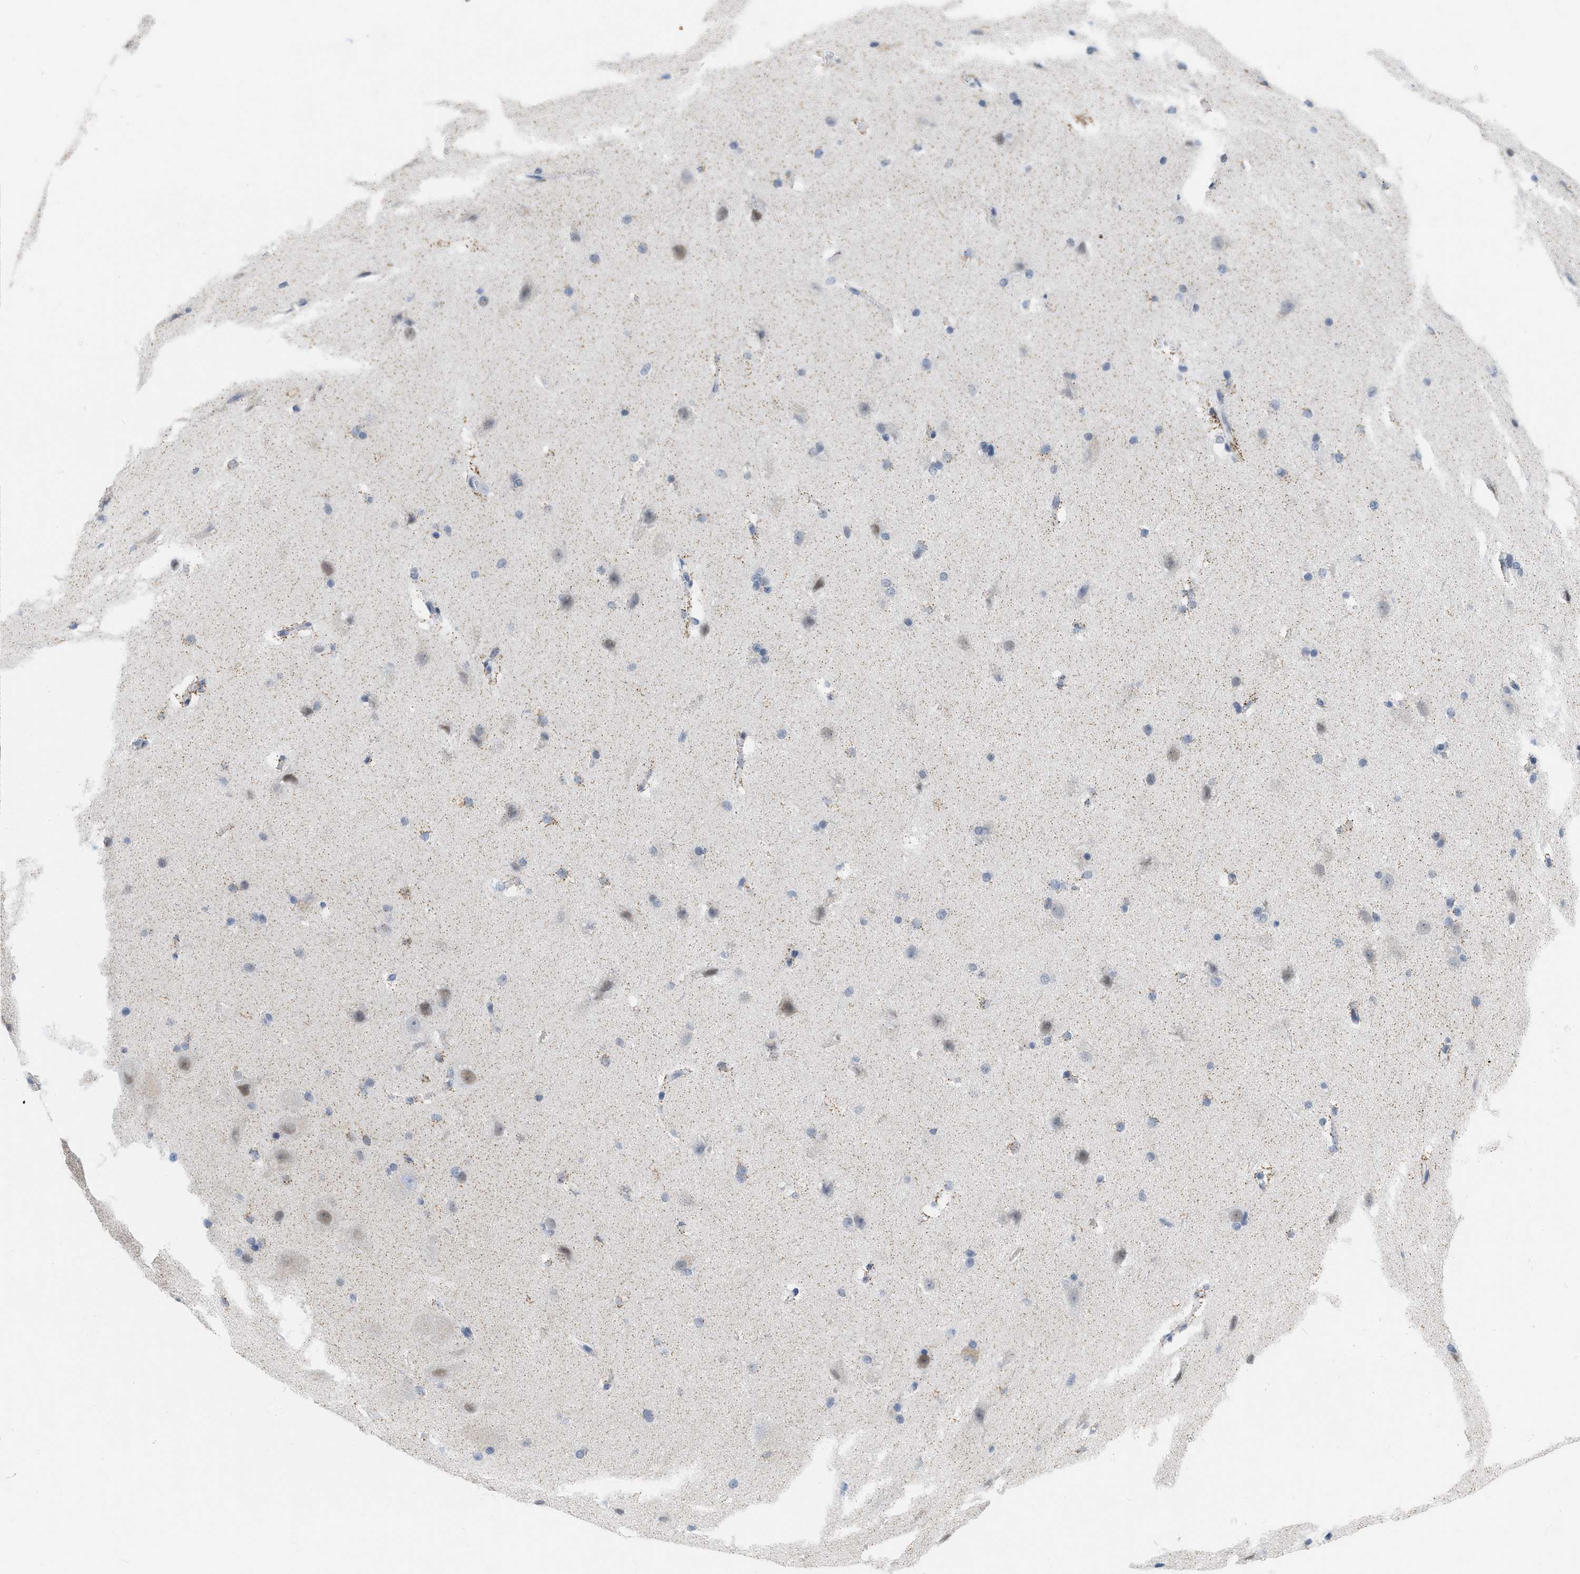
{"staining": {"intensity": "negative", "quantity": "none", "location": "none"}, "tissue": "cerebral cortex", "cell_type": "Endothelial cells", "image_type": "normal", "snomed": [{"axis": "morphology", "description": "Normal tissue, NOS"}, {"axis": "topography", "description": "Cerebral cortex"}, {"axis": "topography", "description": "Hippocampus"}], "caption": "Cerebral cortex stained for a protein using IHC shows no positivity endothelial cells.", "gene": "XIRP1", "patient": {"sex": "female", "age": 19}}